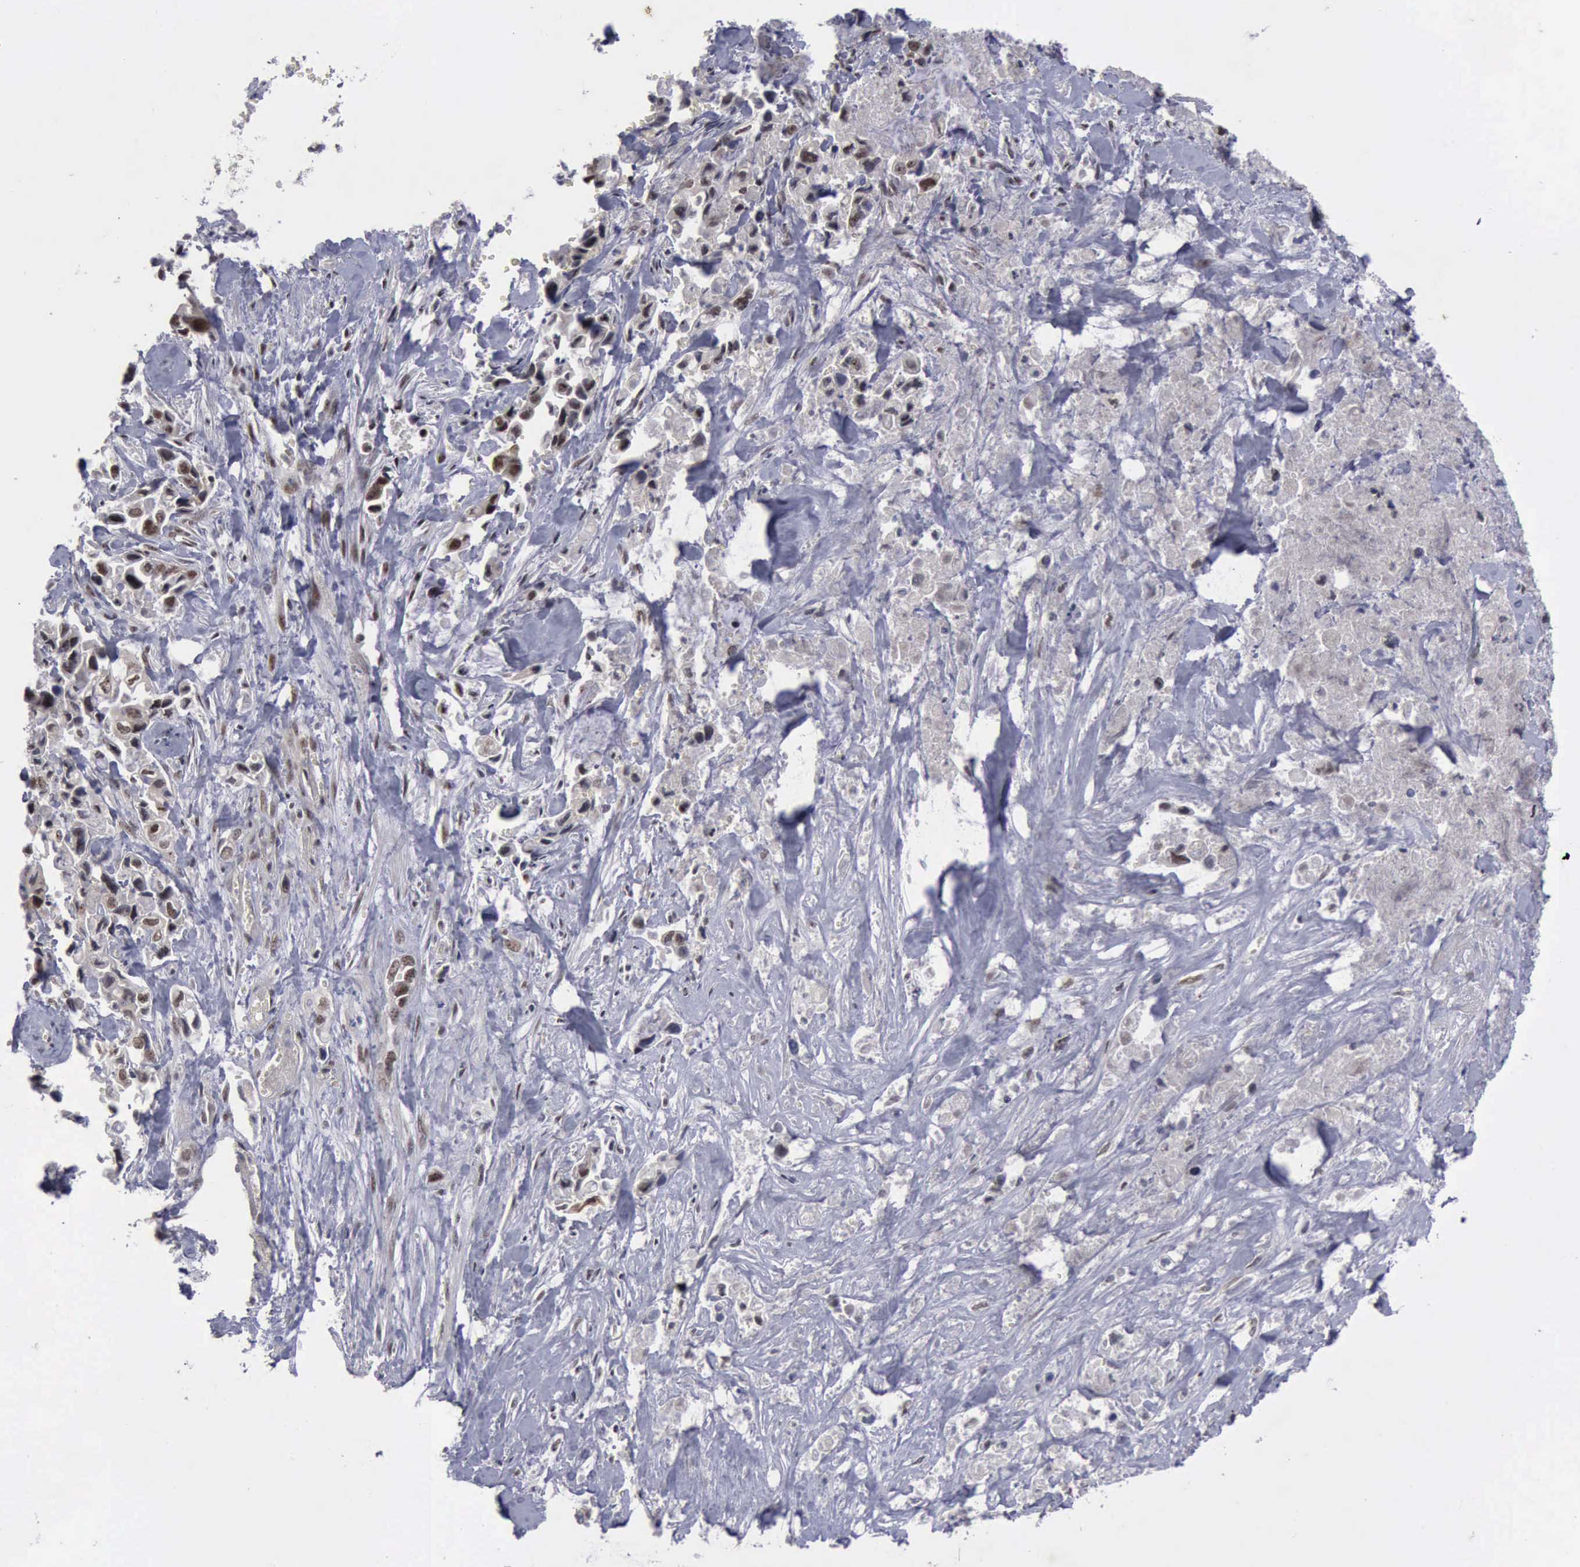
{"staining": {"intensity": "moderate", "quantity": ">75%", "location": "nuclear"}, "tissue": "pancreatic cancer", "cell_type": "Tumor cells", "image_type": "cancer", "snomed": [{"axis": "morphology", "description": "Adenocarcinoma, NOS"}, {"axis": "topography", "description": "Pancreas"}], "caption": "Immunohistochemical staining of adenocarcinoma (pancreatic) demonstrates medium levels of moderate nuclear positivity in approximately >75% of tumor cells.", "gene": "ATM", "patient": {"sex": "male", "age": 69}}